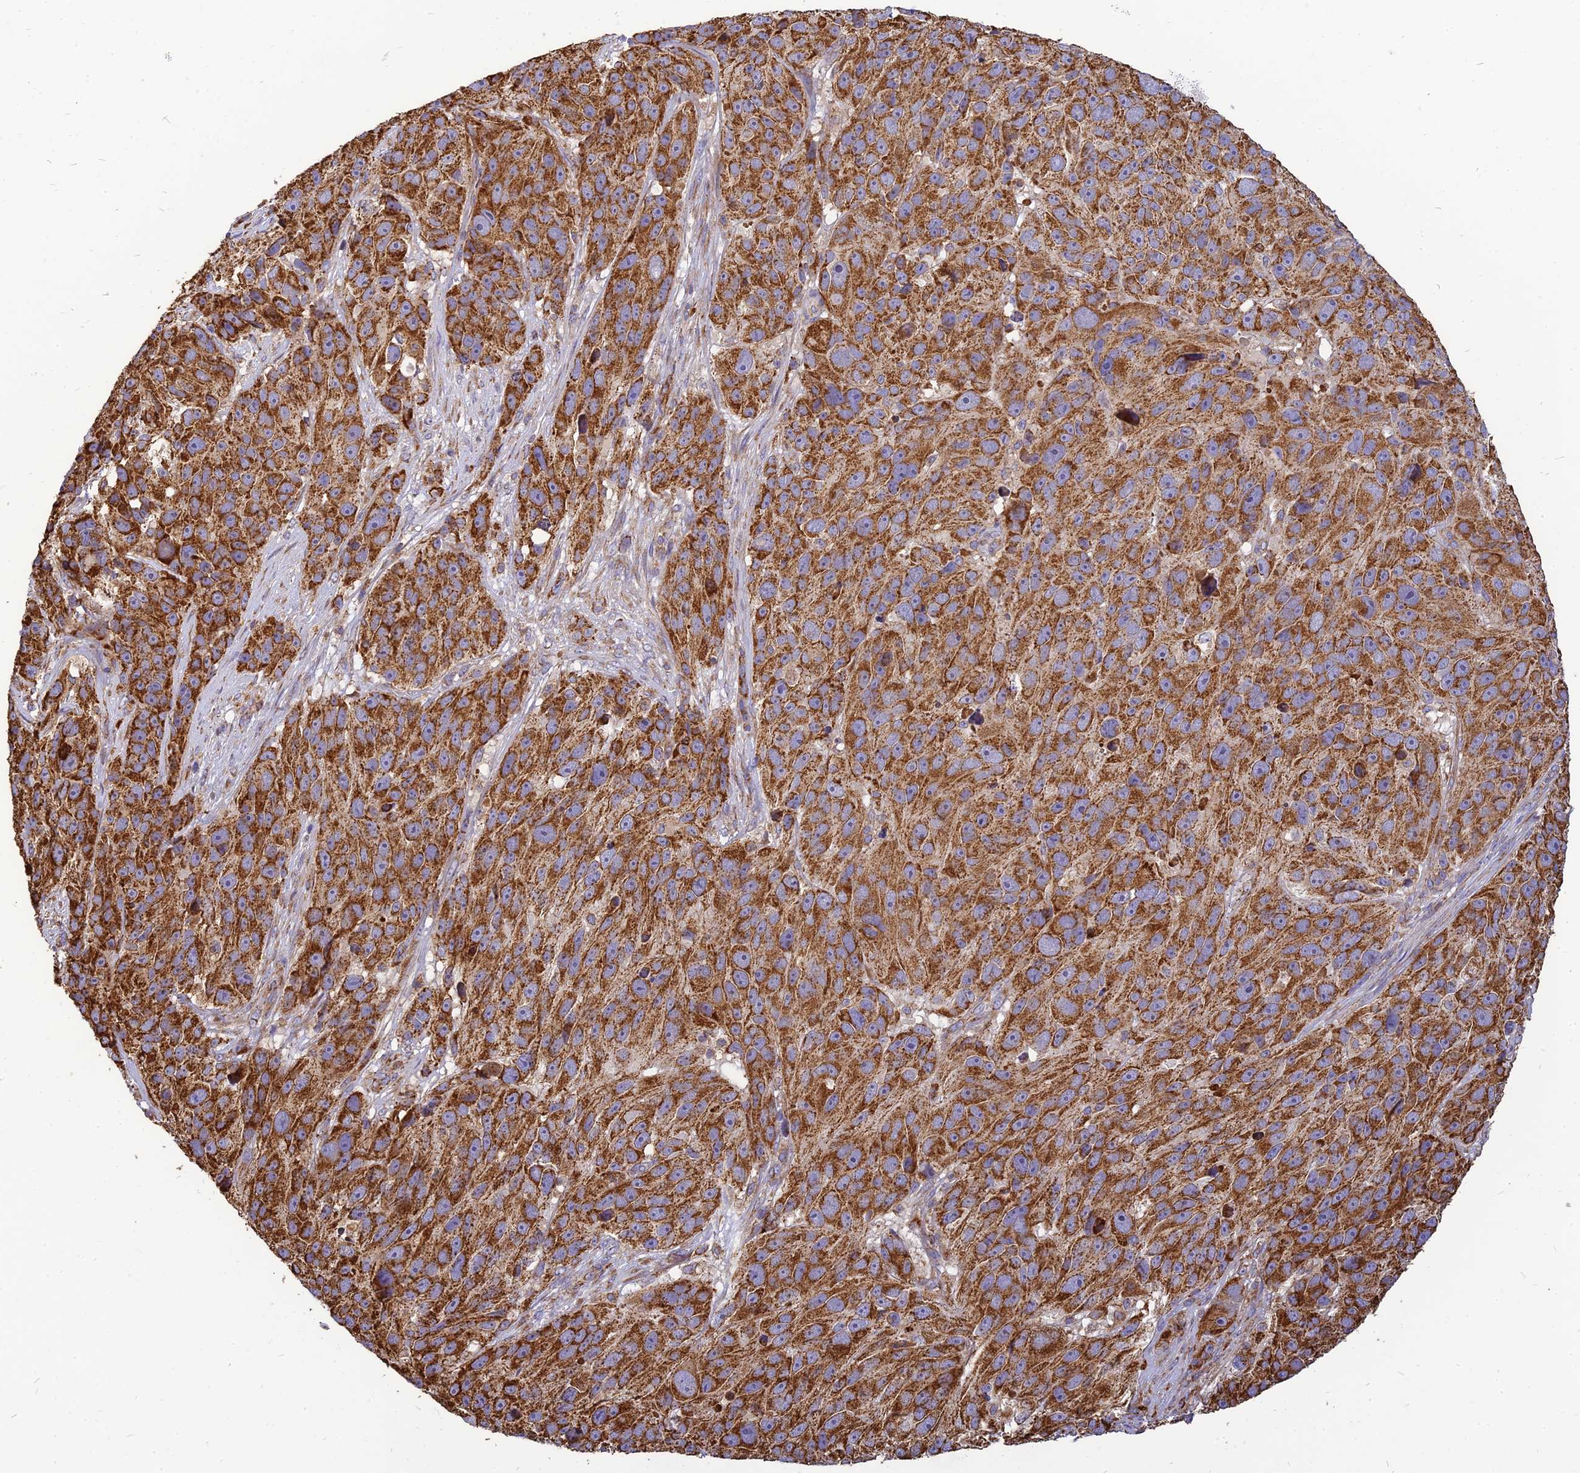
{"staining": {"intensity": "strong", "quantity": ">75%", "location": "cytoplasmic/membranous"}, "tissue": "melanoma", "cell_type": "Tumor cells", "image_type": "cancer", "snomed": [{"axis": "morphology", "description": "Malignant melanoma, NOS"}, {"axis": "topography", "description": "Skin"}], "caption": "Protein staining shows strong cytoplasmic/membranous expression in approximately >75% of tumor cells in melanoma.", "gene": "THUMPD2", "patient": {"sex": "male", "age": 84}}